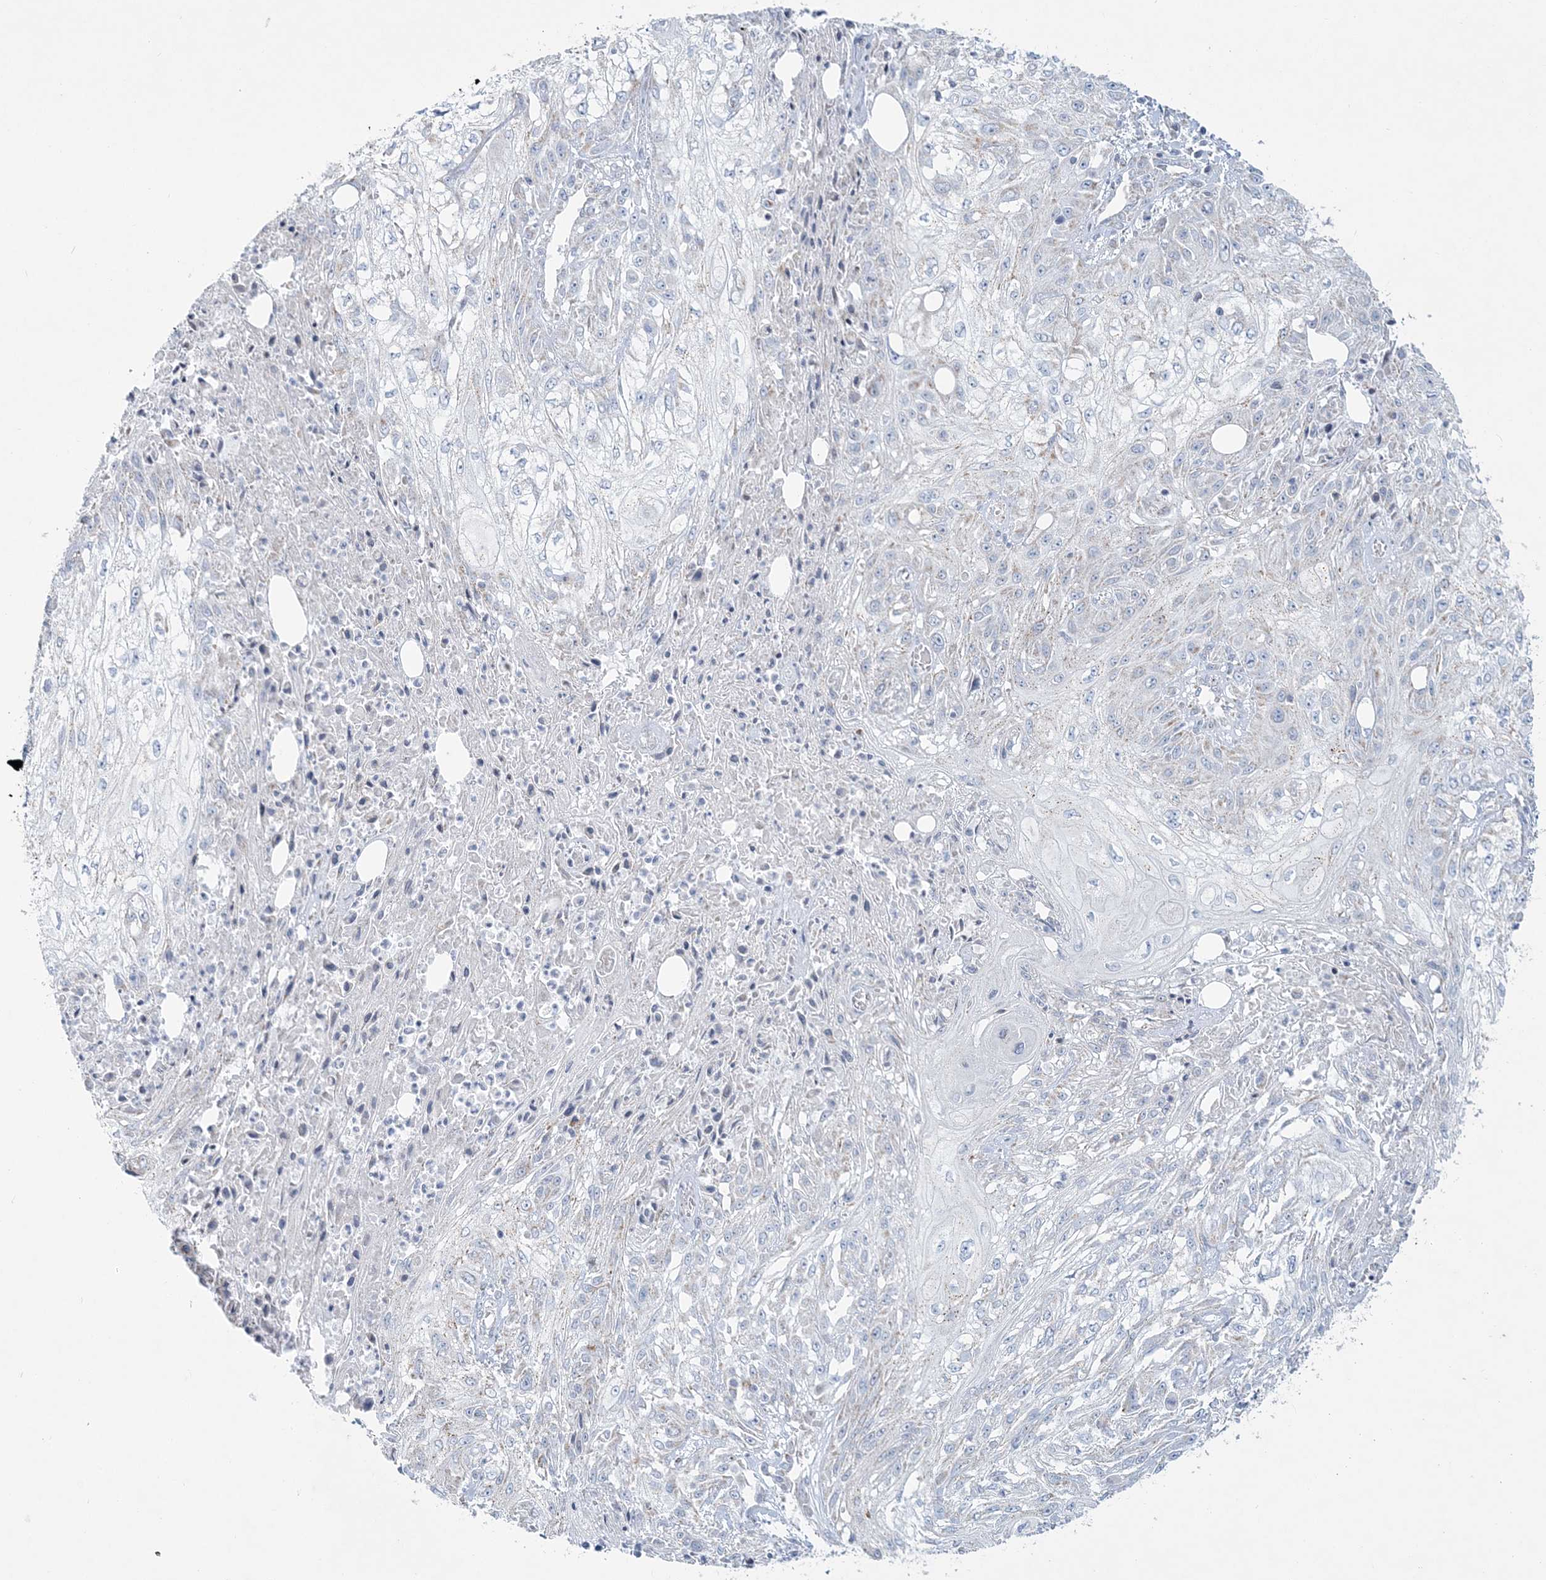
{"staining": {"intensity": "negative", "quantity": "none", "location": "none"}, "tissue": "skin cancer", "cell_type": "Tumor cells", "image_type": "cancer", "snomed": [{"axis": "morphology", "description": "Squamous cell carcinoma, NOS"}, {"axis": "morphology", "description": "Squamous cell carcinoma, metastatic, NOS"}, {"axis": "topography", "description": "Skin"}, {"axis": "topography", "description": "Lymph node"}], "caption": "A photomicrograph of human skin cancer (metastatic squamous cell carcinoma) is negative for staining in tumor cells.", "gene": "TBC1D7", "patient": {"sex": "male", "age": 75}}